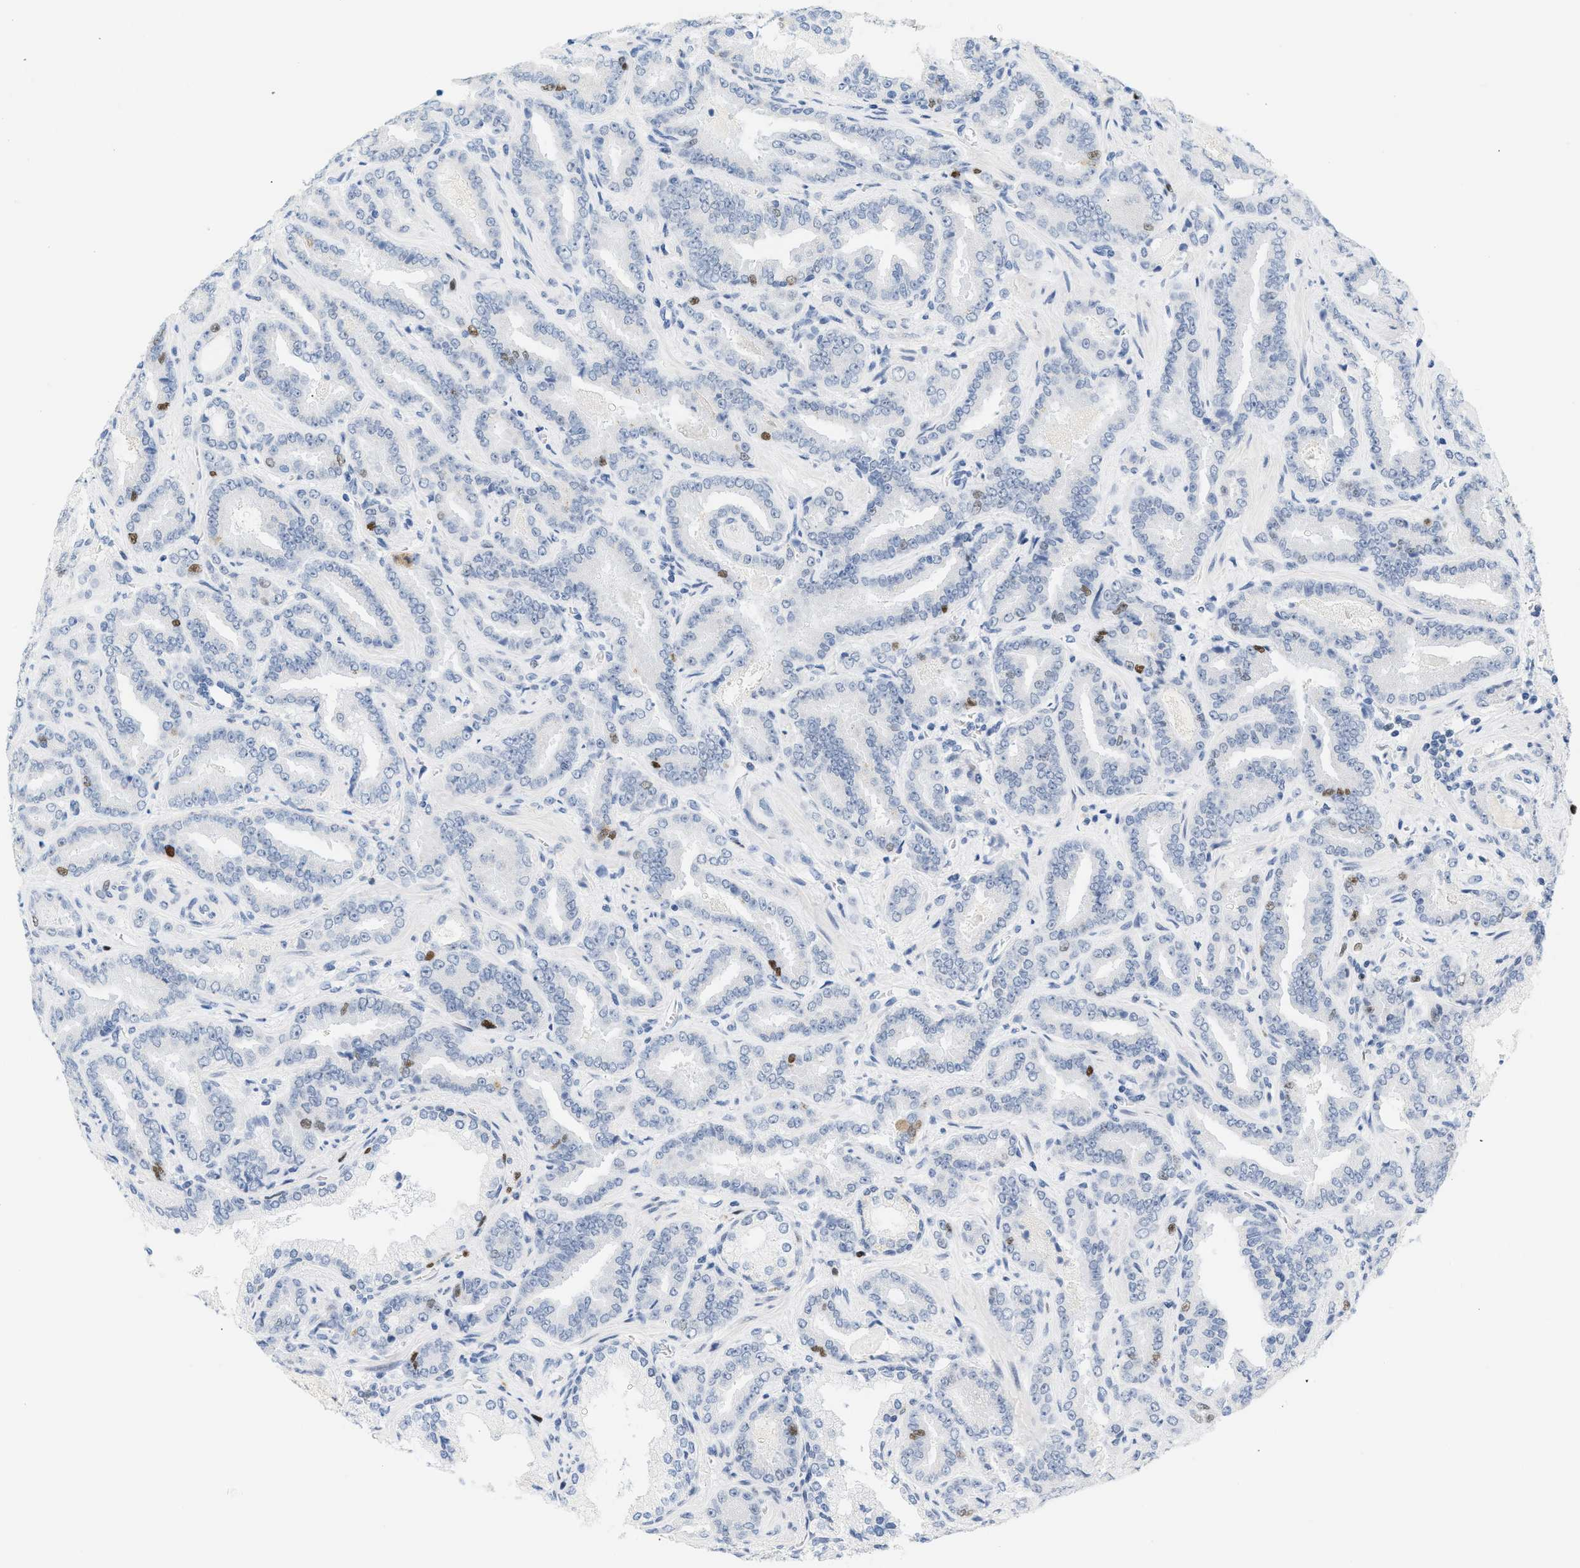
{"staining": {"intensity": "moderate", "quantity": "<25%", "location": "nuclear"}, "tissue": "prostate cancer", "cell_type": "Tumor cells", "image_type": "cancer", "snomed": [{"axis": "morphology", "description": "Adenocarcinoma, Low grade"}, {"axis": "topography", "description": "Prostate"}], "caption": "Moderate nuclear protein expression is identified in approximately <25% of tumor cells in prostate cancer (low-grade adenocarcinoma).", "gene": "MCM7", "patient": {"sex": "male", "age": 60}}